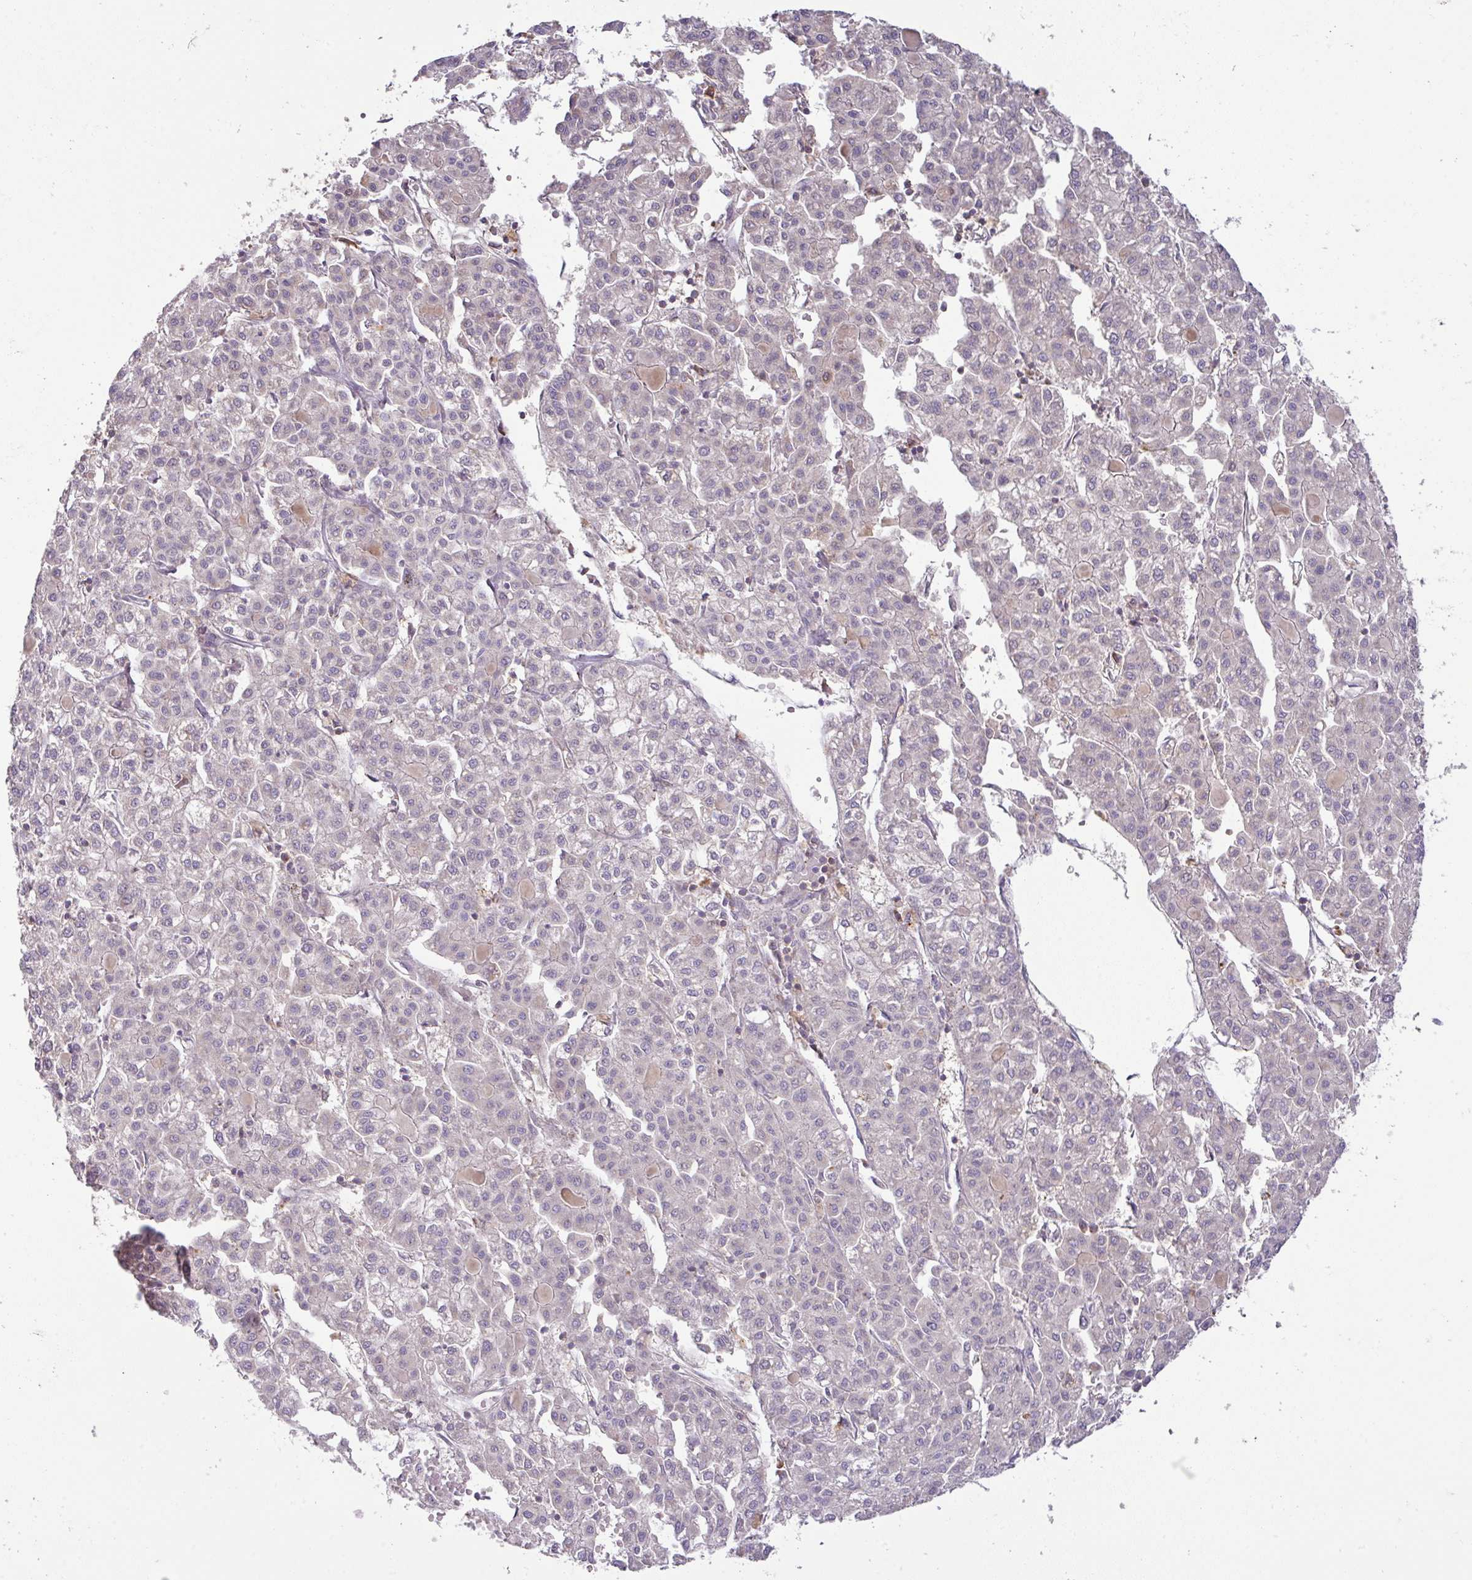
{"staining": {"intensity": "negative", "quantity": "none", "location": "none"}, "tissue": "liver cancer", "cell_type": "Tumor cells", "image_type": "cancer", "snomed": [{"axis": "morphology", "description": "Carcinoma, Hepatocellular, NOS"}, {"axis": "topography", "description": "Liver"}], "caption": "Immunohistochemistry histopathology image of human liver cancer stained for a protein (brown), which reveals no staining in tumor cells.", "gene": "HOXC13", "patient": {"sex": "female", "age": 43}}